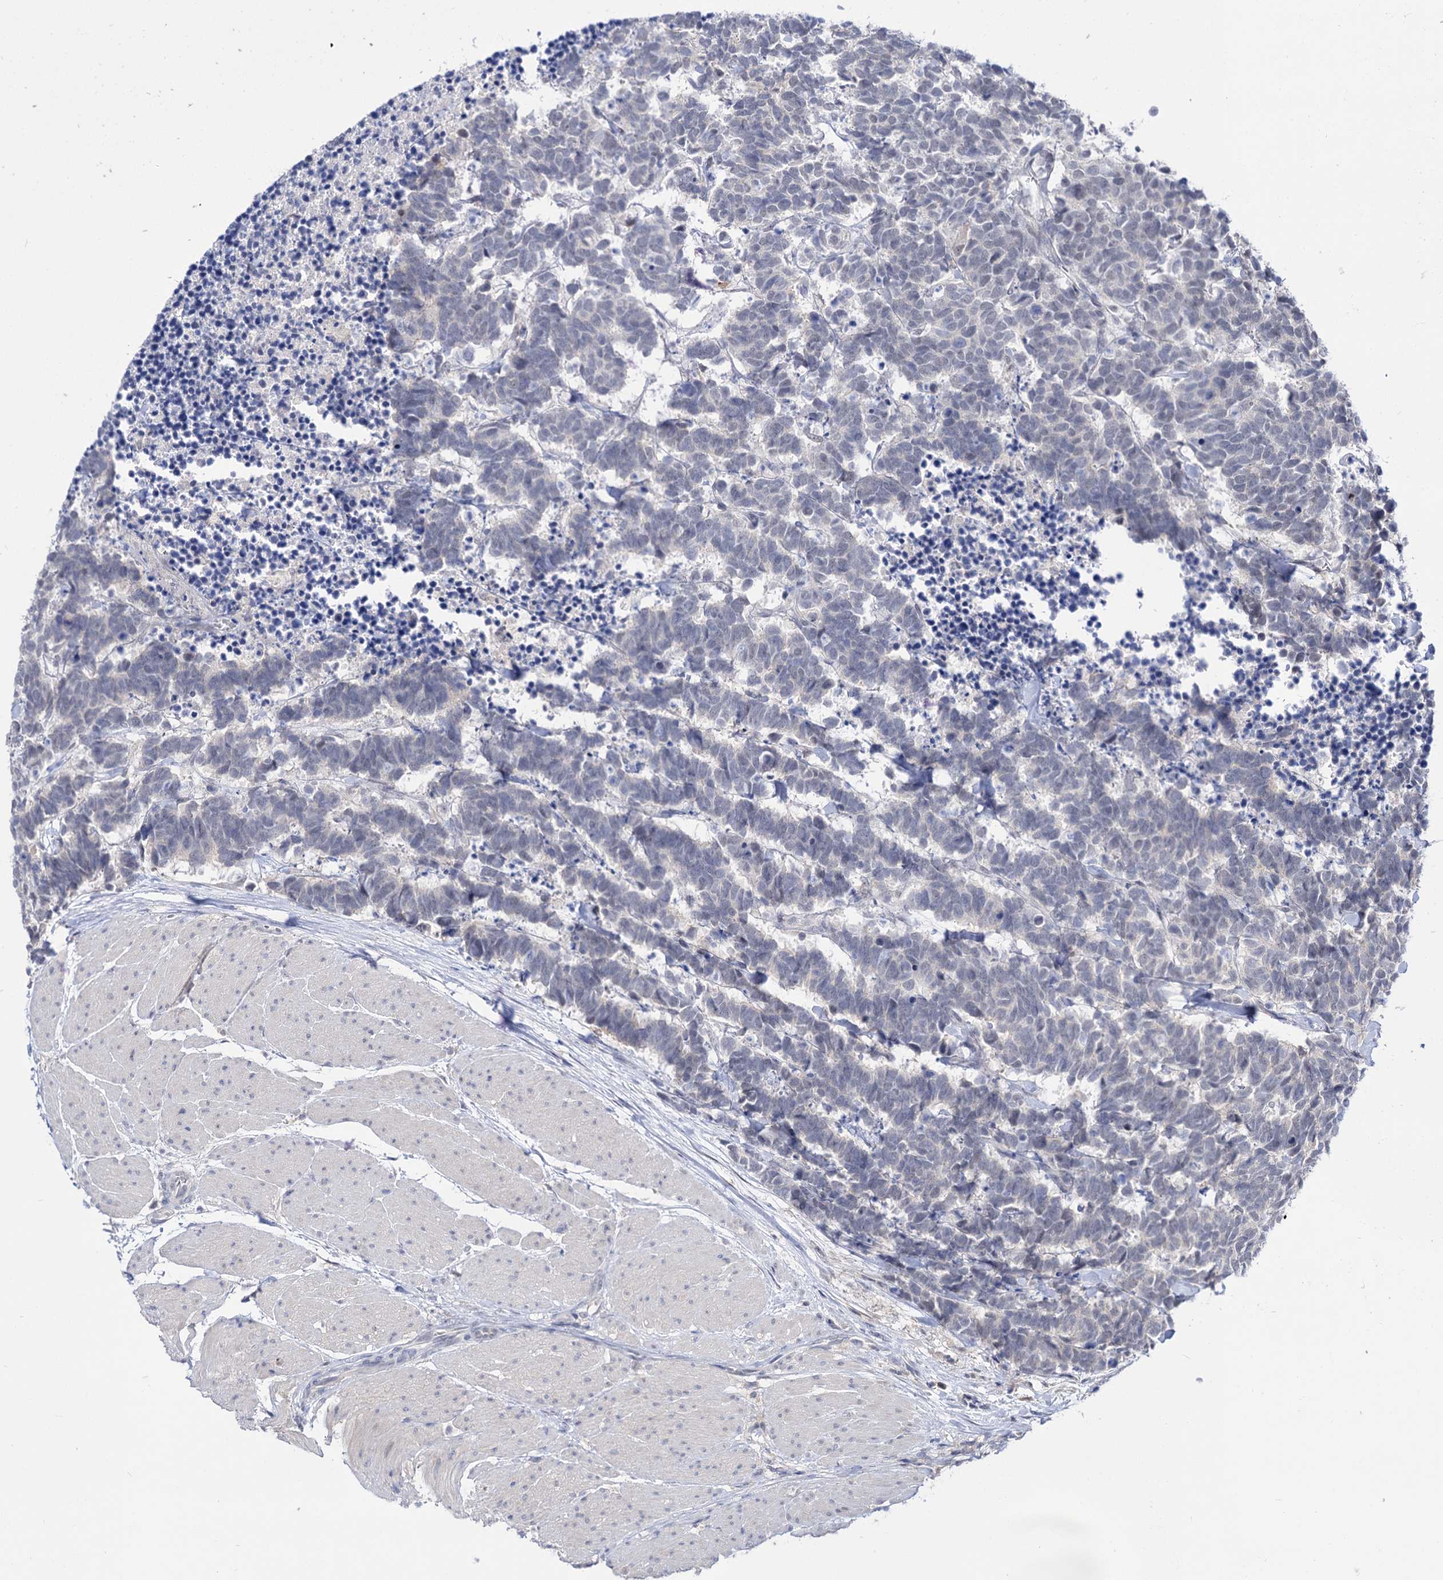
{"staining": {"intensity": "negative", "quantity": "none", "location": "none"}, "tissue": "carcinoid", "cell_type": "Tumor cells", "image_type": "cancer", "snomed": [{"axis": "morphology", "description": "Carcinoma, NOS"}, {"axis": "morphology", "description": "Carcinoid, malignant, NOS"}, {"axis": "topography", "description": "Urinary bladder"}], "caption": "Immunohistochemical staining of carcinoid (malignant) demonstrates no significant positivity in tumor cells. Brightfield microscopy of IHC stained with DAB (3,3'-diaminobenzidine) (brown) and hematoxylin (blue), captured at high magnification.", "gene": "NEK10", "patient": {"sex": "male", "age": 57}}